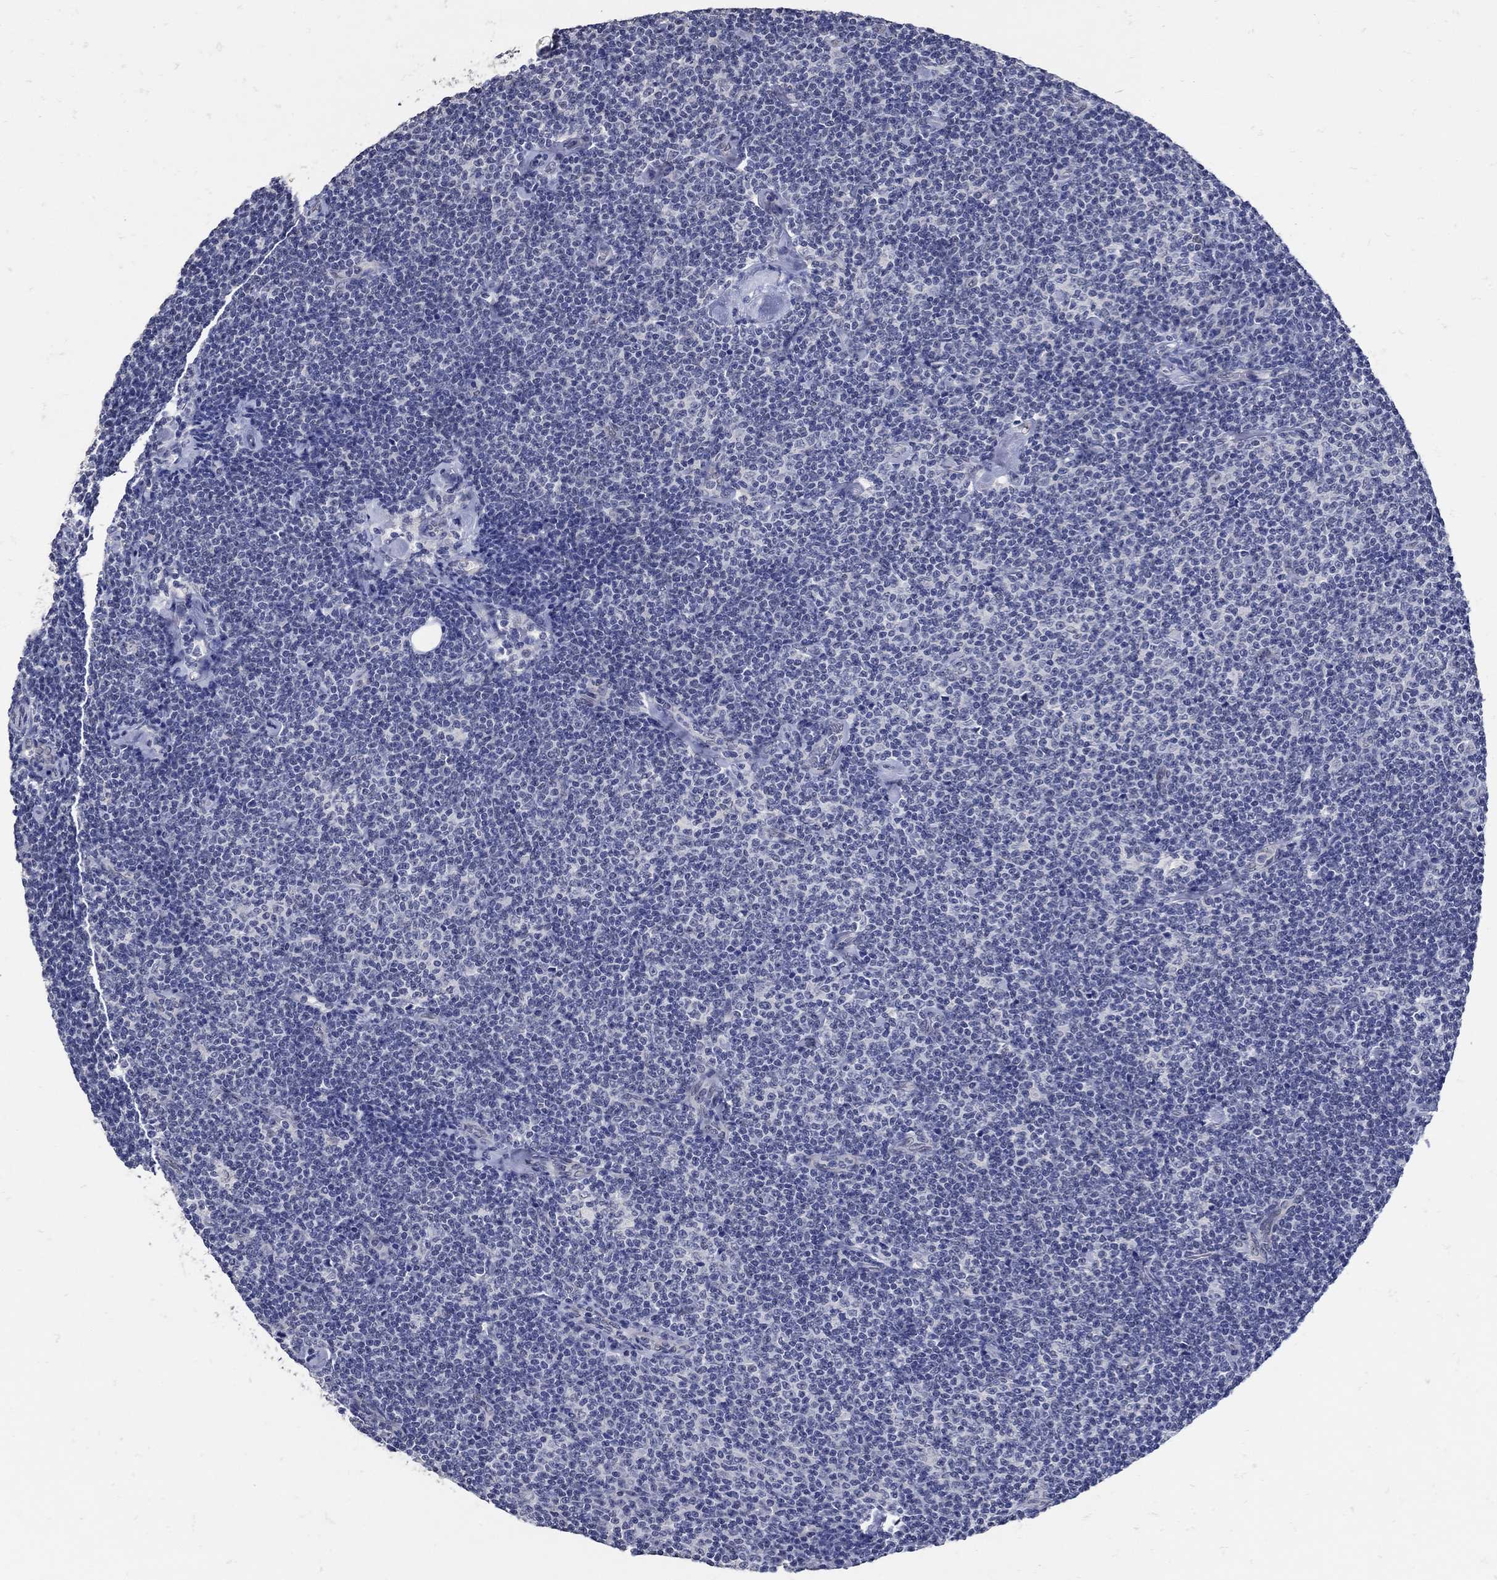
{"staining": {"intensity": "negative", "quantity": "none", "location": "none"}, "tissue": "lymphoma", "cell_type": "Tumor cells", "image_type": "cancer", "snomed": [{"axis": "morphology", "description": "Malignant lymphoma, non-Hodgkin's type, Low grade"}, {"axis": "topography", "description": "Lymph node"}], "caption": "Photomicrograph shows no protein staining in tumor cells of low-grade malignant lymphoma, non-Hodgkin's type tissue. Nuclei are stained in blue.", "gene": "KCNN3", "patient": {"sex": "male", "age": 81}}